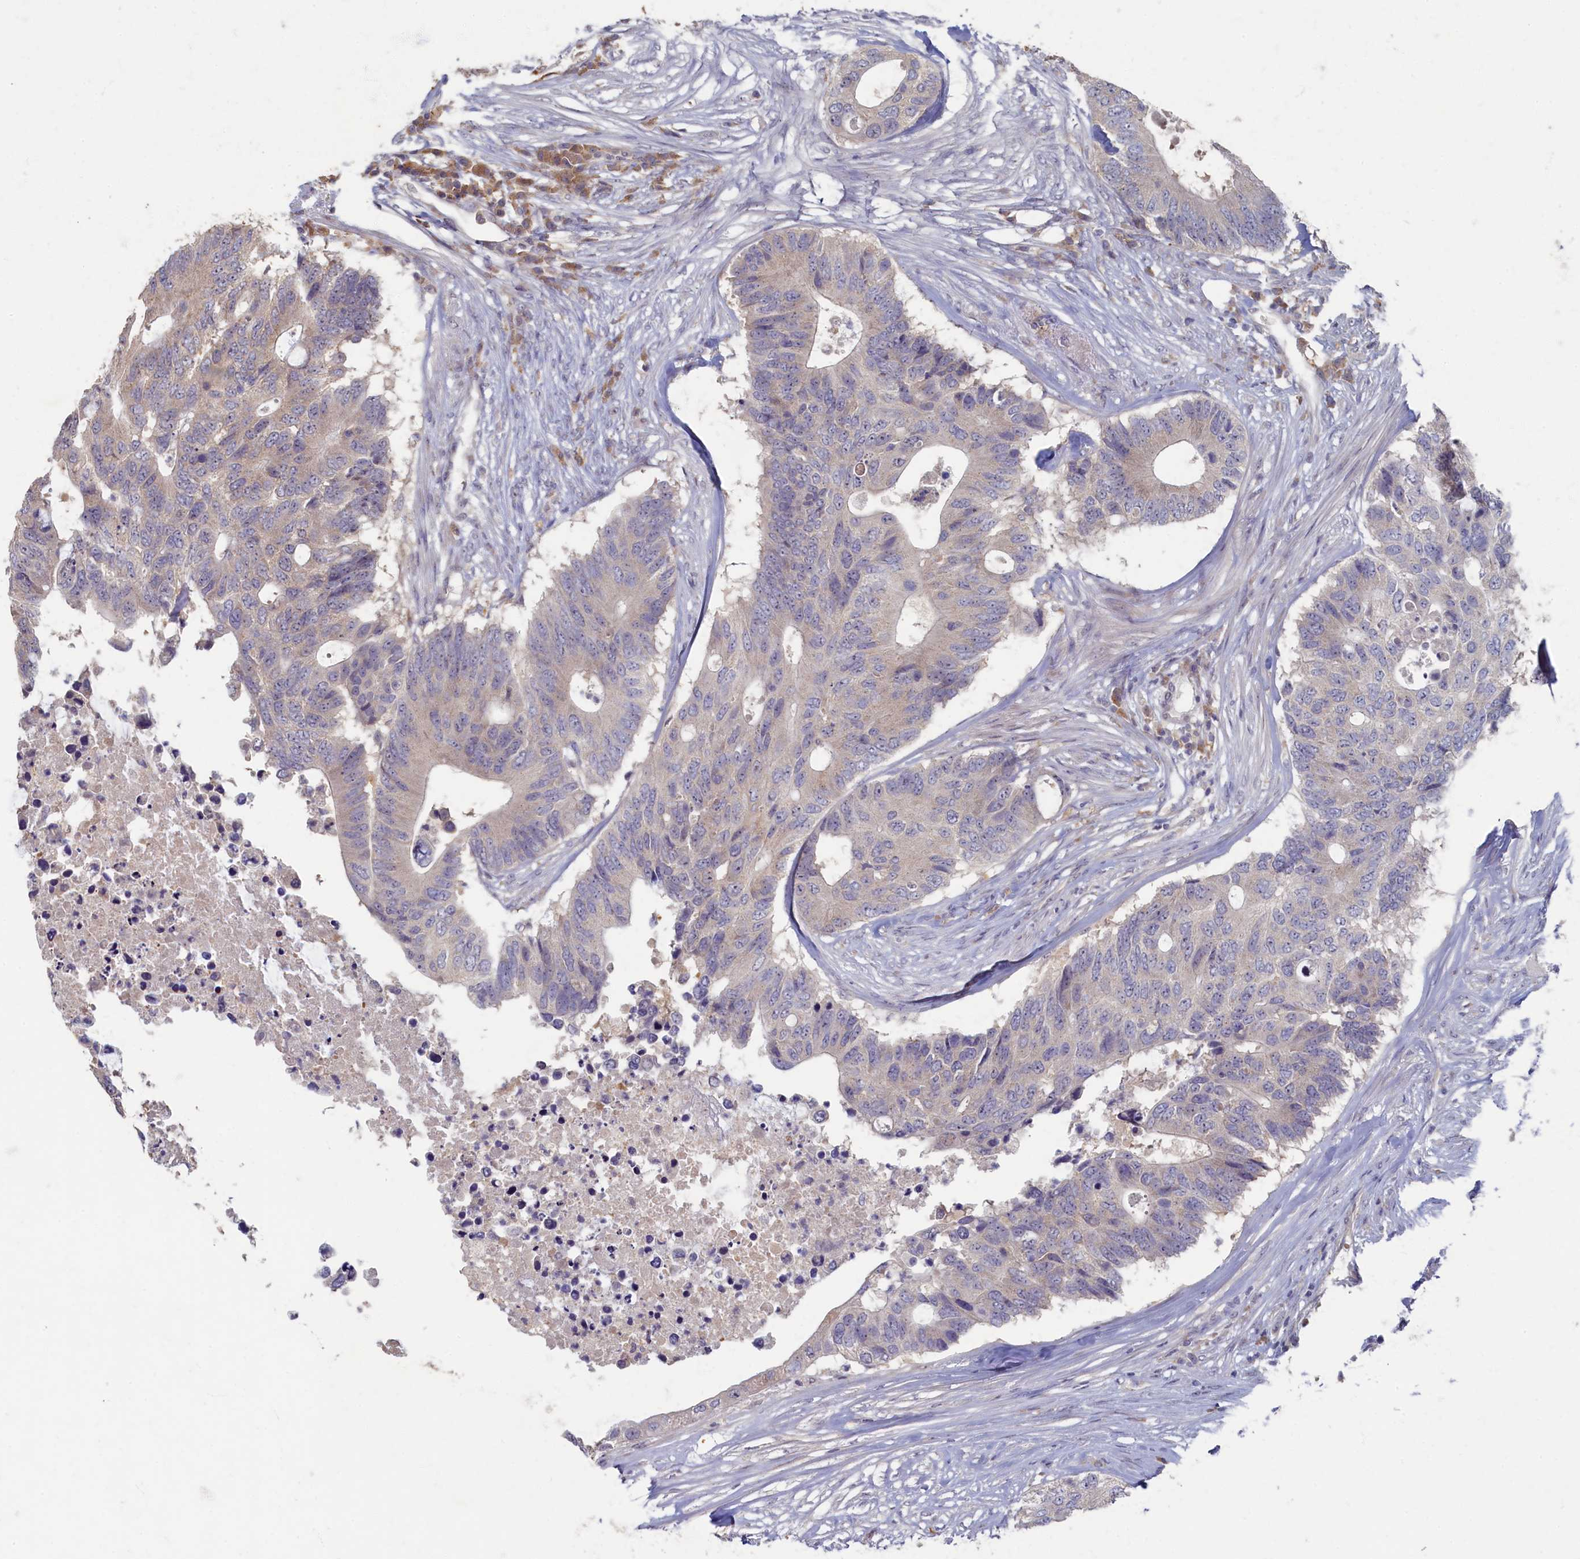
{"staining": {"intensity": "weak", "quantity": "<25%", "location": "cytoplasmic/membranous"}, "tissue": "colorectal cancer", "cell_type": "Tumor cells", "image_type": "cancer", "snomed": [{"axis": "morphology", "description": "Adenocarcinoma, NOS"}, {"axis": "topography", "description": "Colon"}], "caption": "Tumor cells are negative for protein expression in human adenocarcinoma (colorectal).", "gene": "HUNK", "patient": {"sex": "male", "age": 71}}